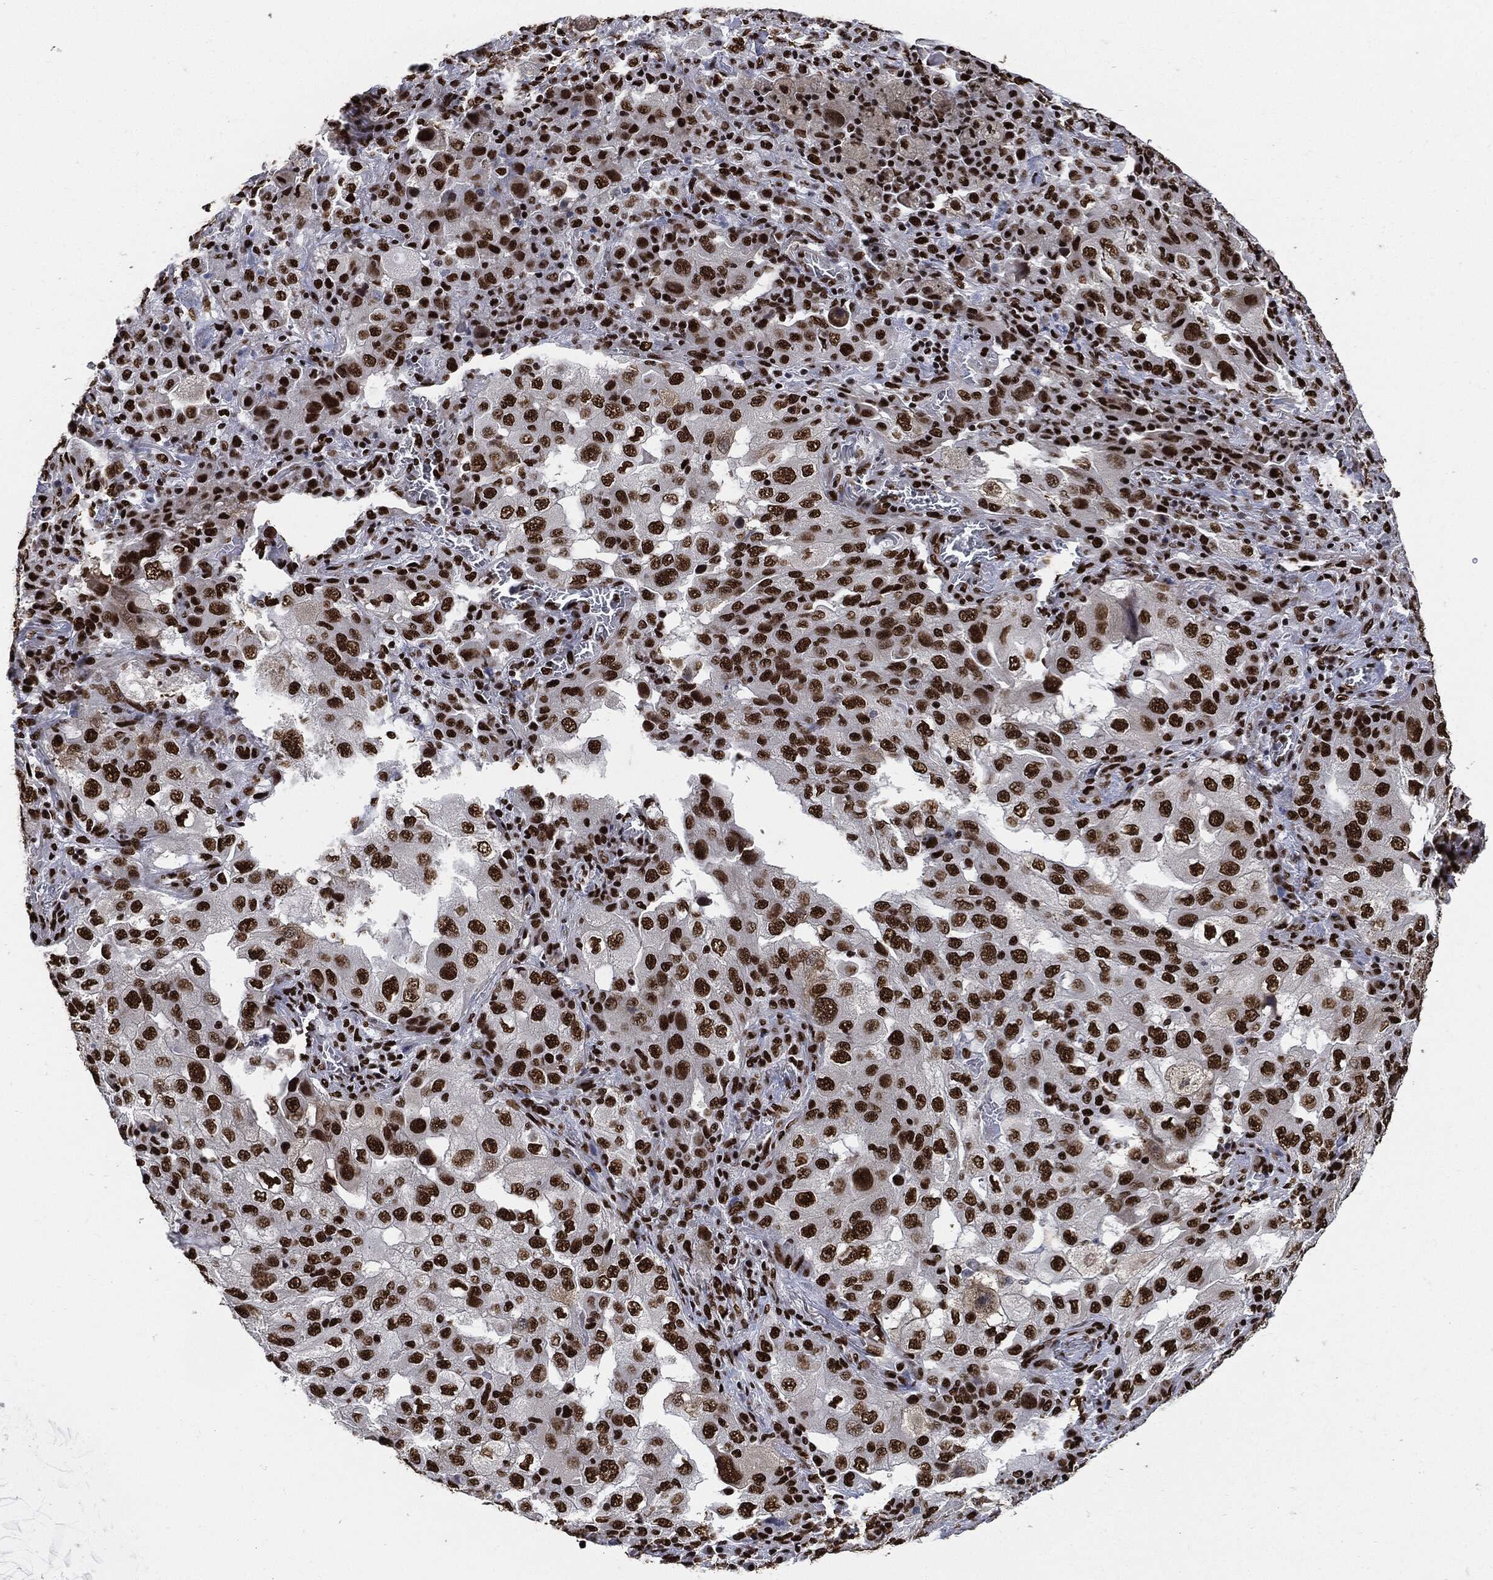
{"staining": {"intensity": "strong", "quantity": ">75%", "location": "nuclear"}, "tissue": "lung cancer", "cell_type": "Tumor cells", "image_type": "cancer", "snomed": [{"axis": "morphology", "description": "Adenocarcinoma, NOS"}, {"axis": "topography", "description": "Lung"}], "caption": "Strong nuclear positivity is appreciated in about >75% of tumor cells in lung adenocarcinoma.", "gene": "RECQL", "patient": {"sex": "female", "age": 61}}